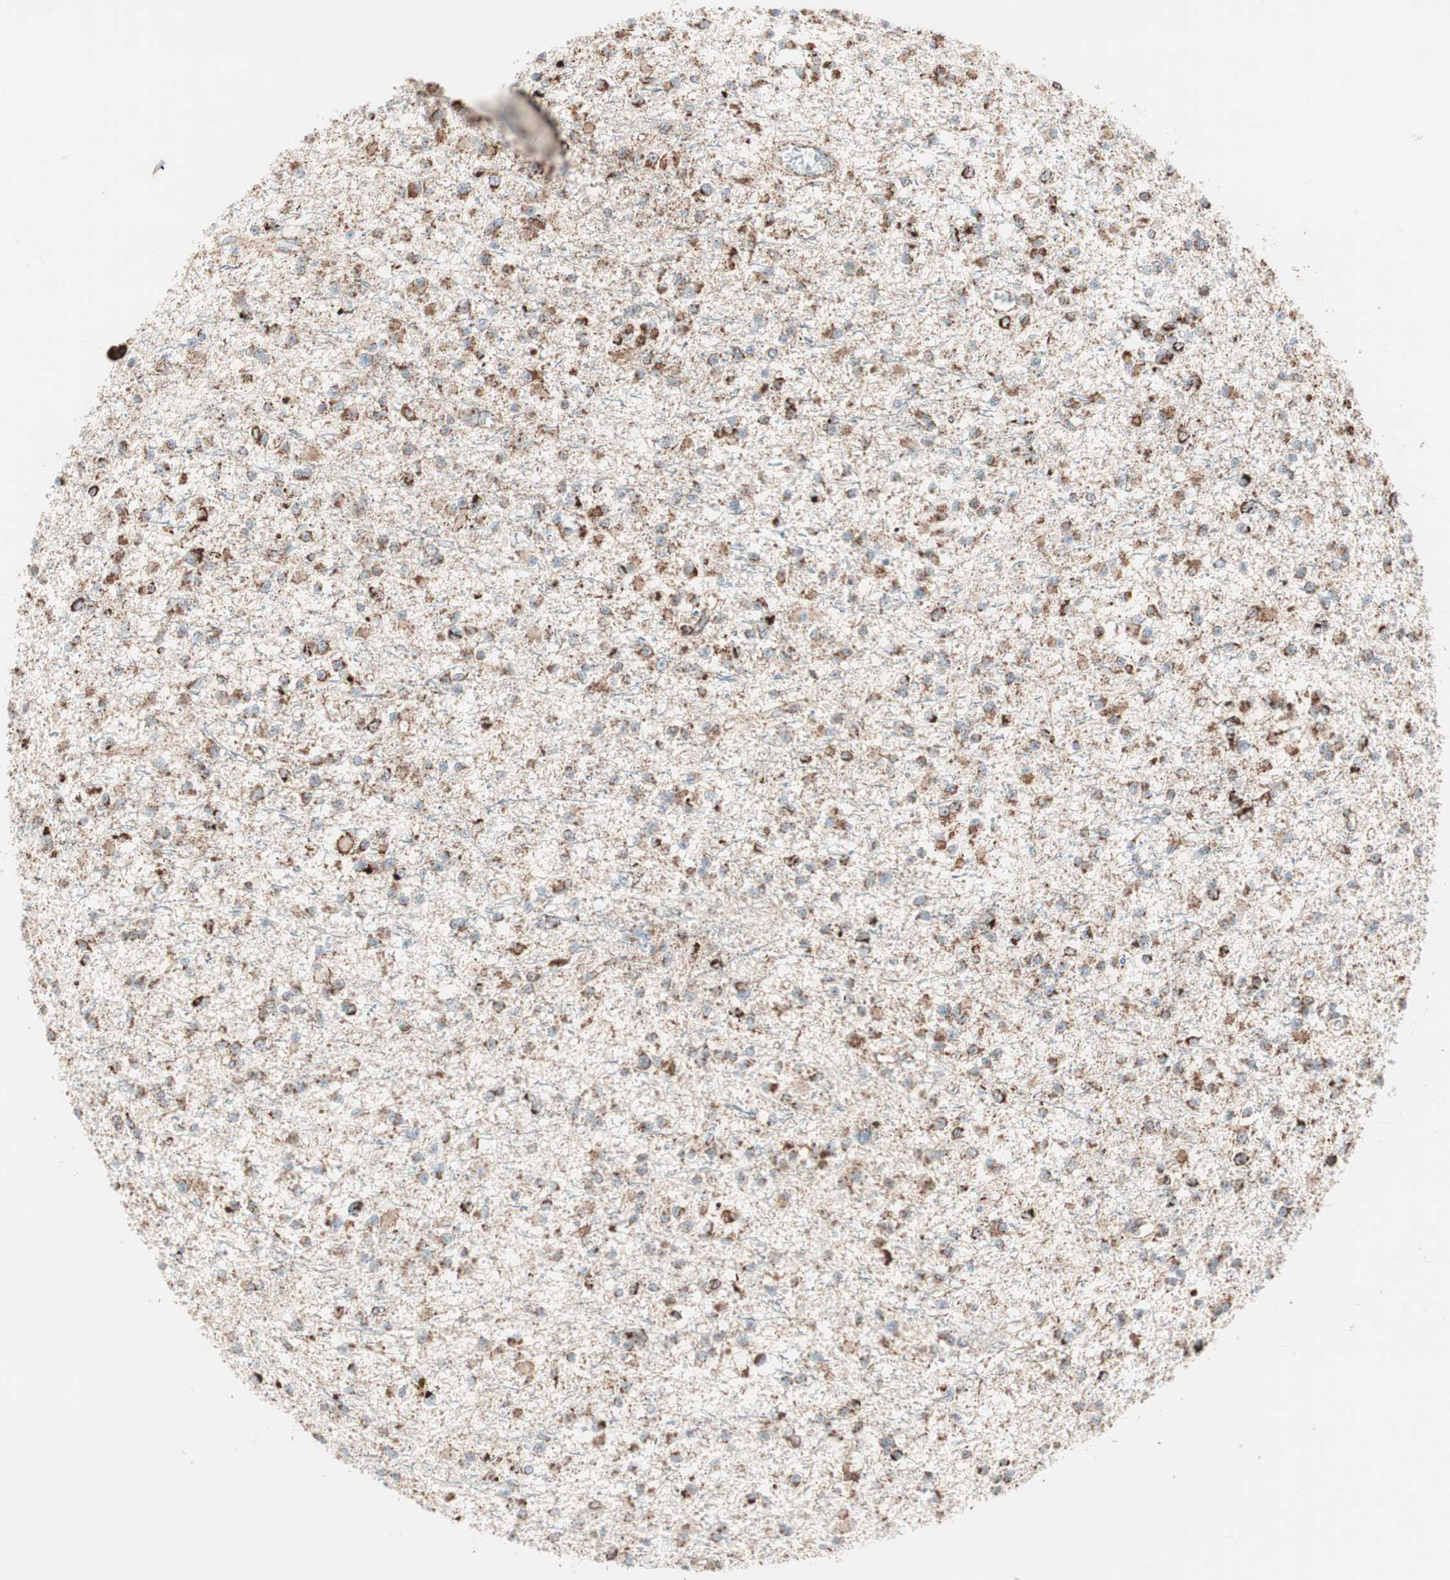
{"staining": {"intensity": "moderate", "quantity": ">75%", "location": "cytoplasmic/membranous"}, "tissue": "glioma", "cell_type": "Tumor cells", "image_type": "cancer", "snomed": [{"axis": "morphology", "description": "Glioma, malignant, Low grade"}, {"axis": "topography", "description": "Brain"}], "caption": "Moderate cytoplasmic/membranous positivity for a protein is appreciated in approximately >75% of tumor cells of glioma using immunohistochemistry (IHC).", "gene": "TOMM20", "patient": {"sex": "female", "age": 22}}